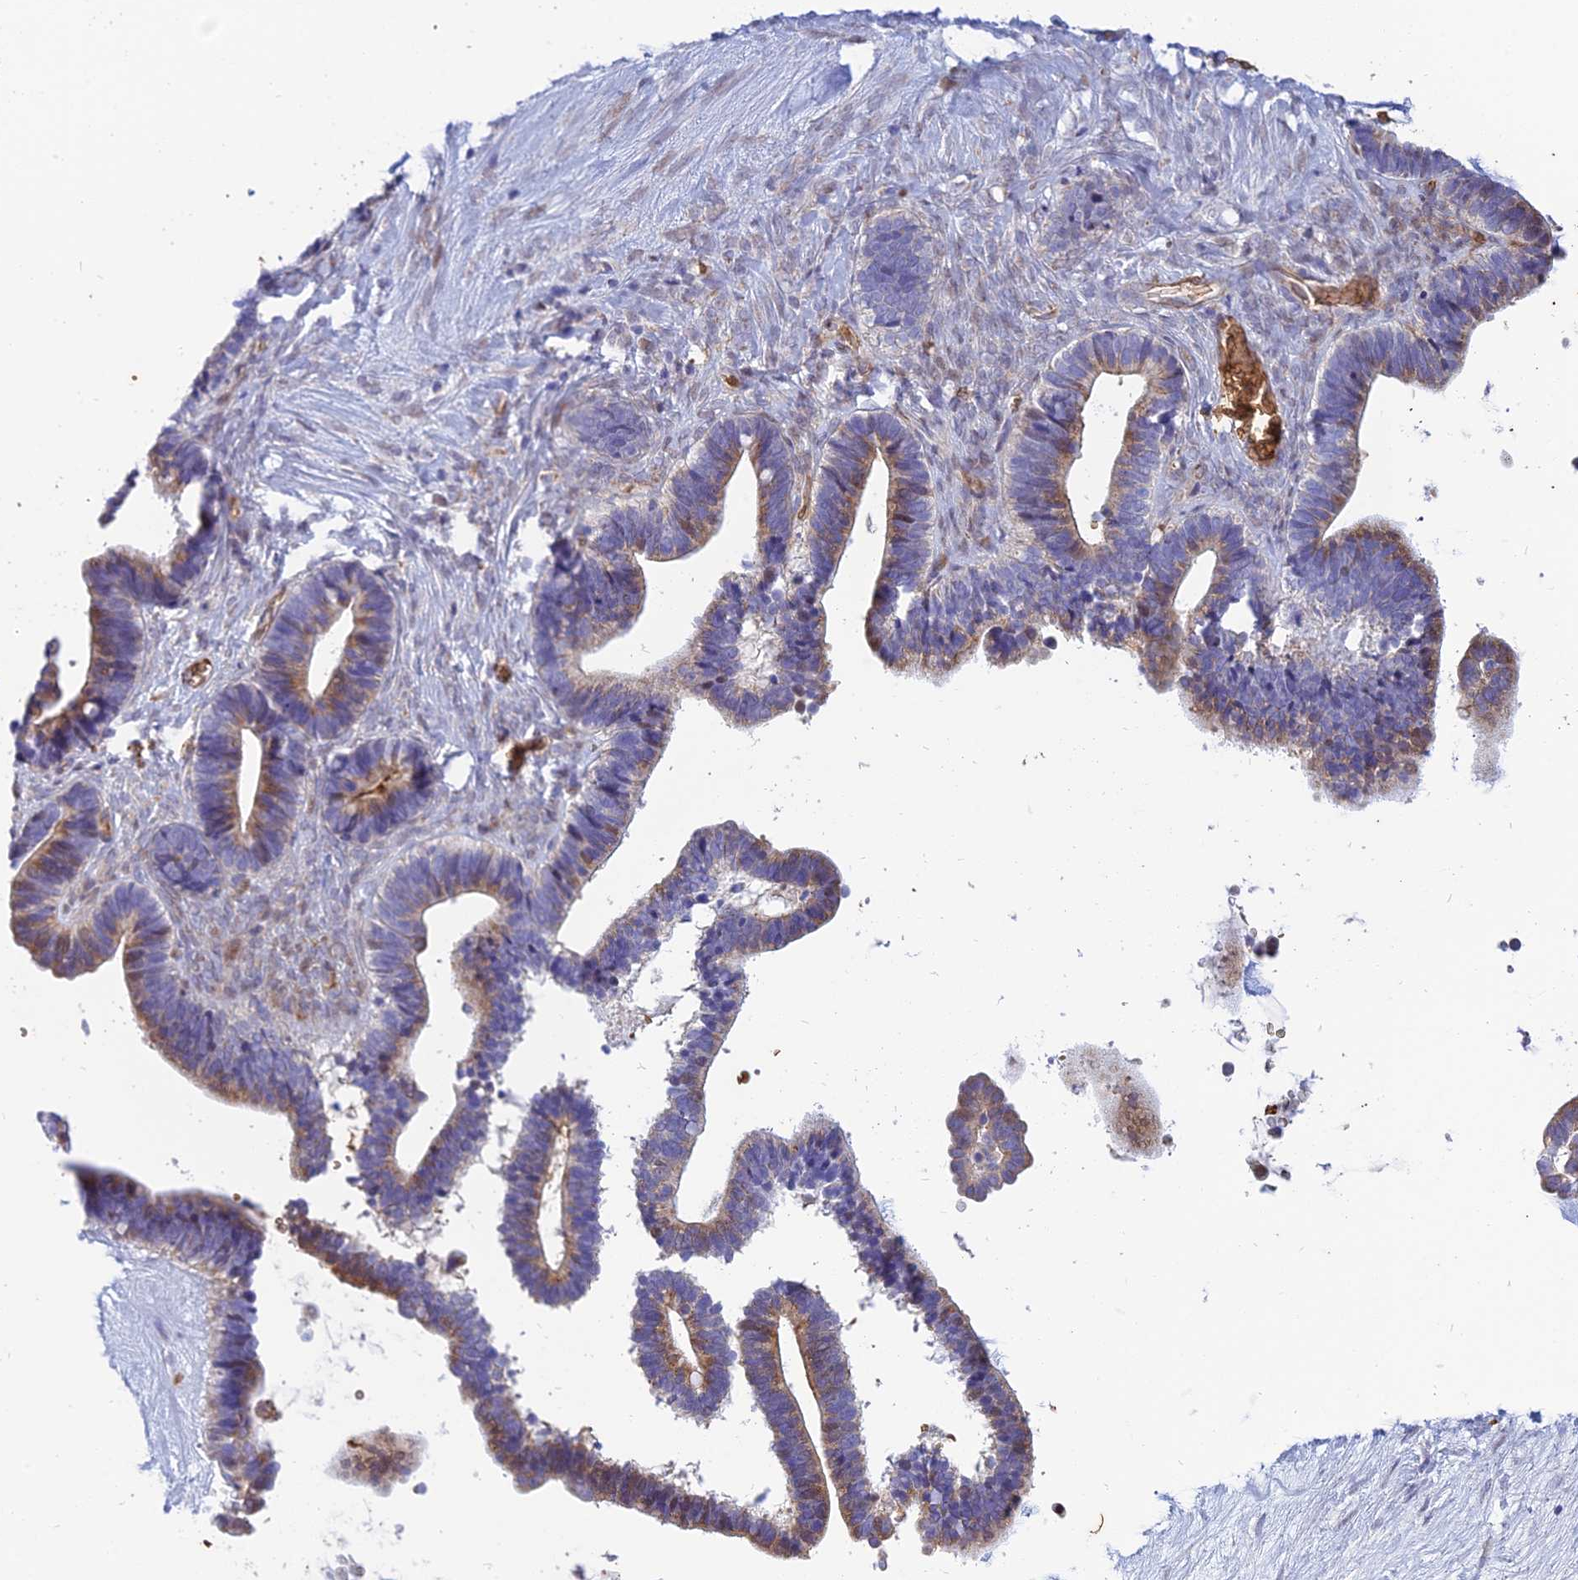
{"staining": {"intensity": "weak", "quantity": "25%-75%", "location": "cytoplasmic/membranous"}, "tissue": "ovarian cancer", "cell_type": "Tumor cells", "image_type": "cancer", "snomed": [{"axis": "morphology", "description": "Cystadenocarcinoma, serous, NOS"}, {"axis": "topography", "description": "Ovary"}], "caption": "Human ovarian serous cystadenocarcinoma stained with a brown dye shows weak cytoplasmic/membranous positive expression in about 25%-75% of tumor cells.", "gene": "HHAT", "patient": {"sex": "female", "age": 56}}